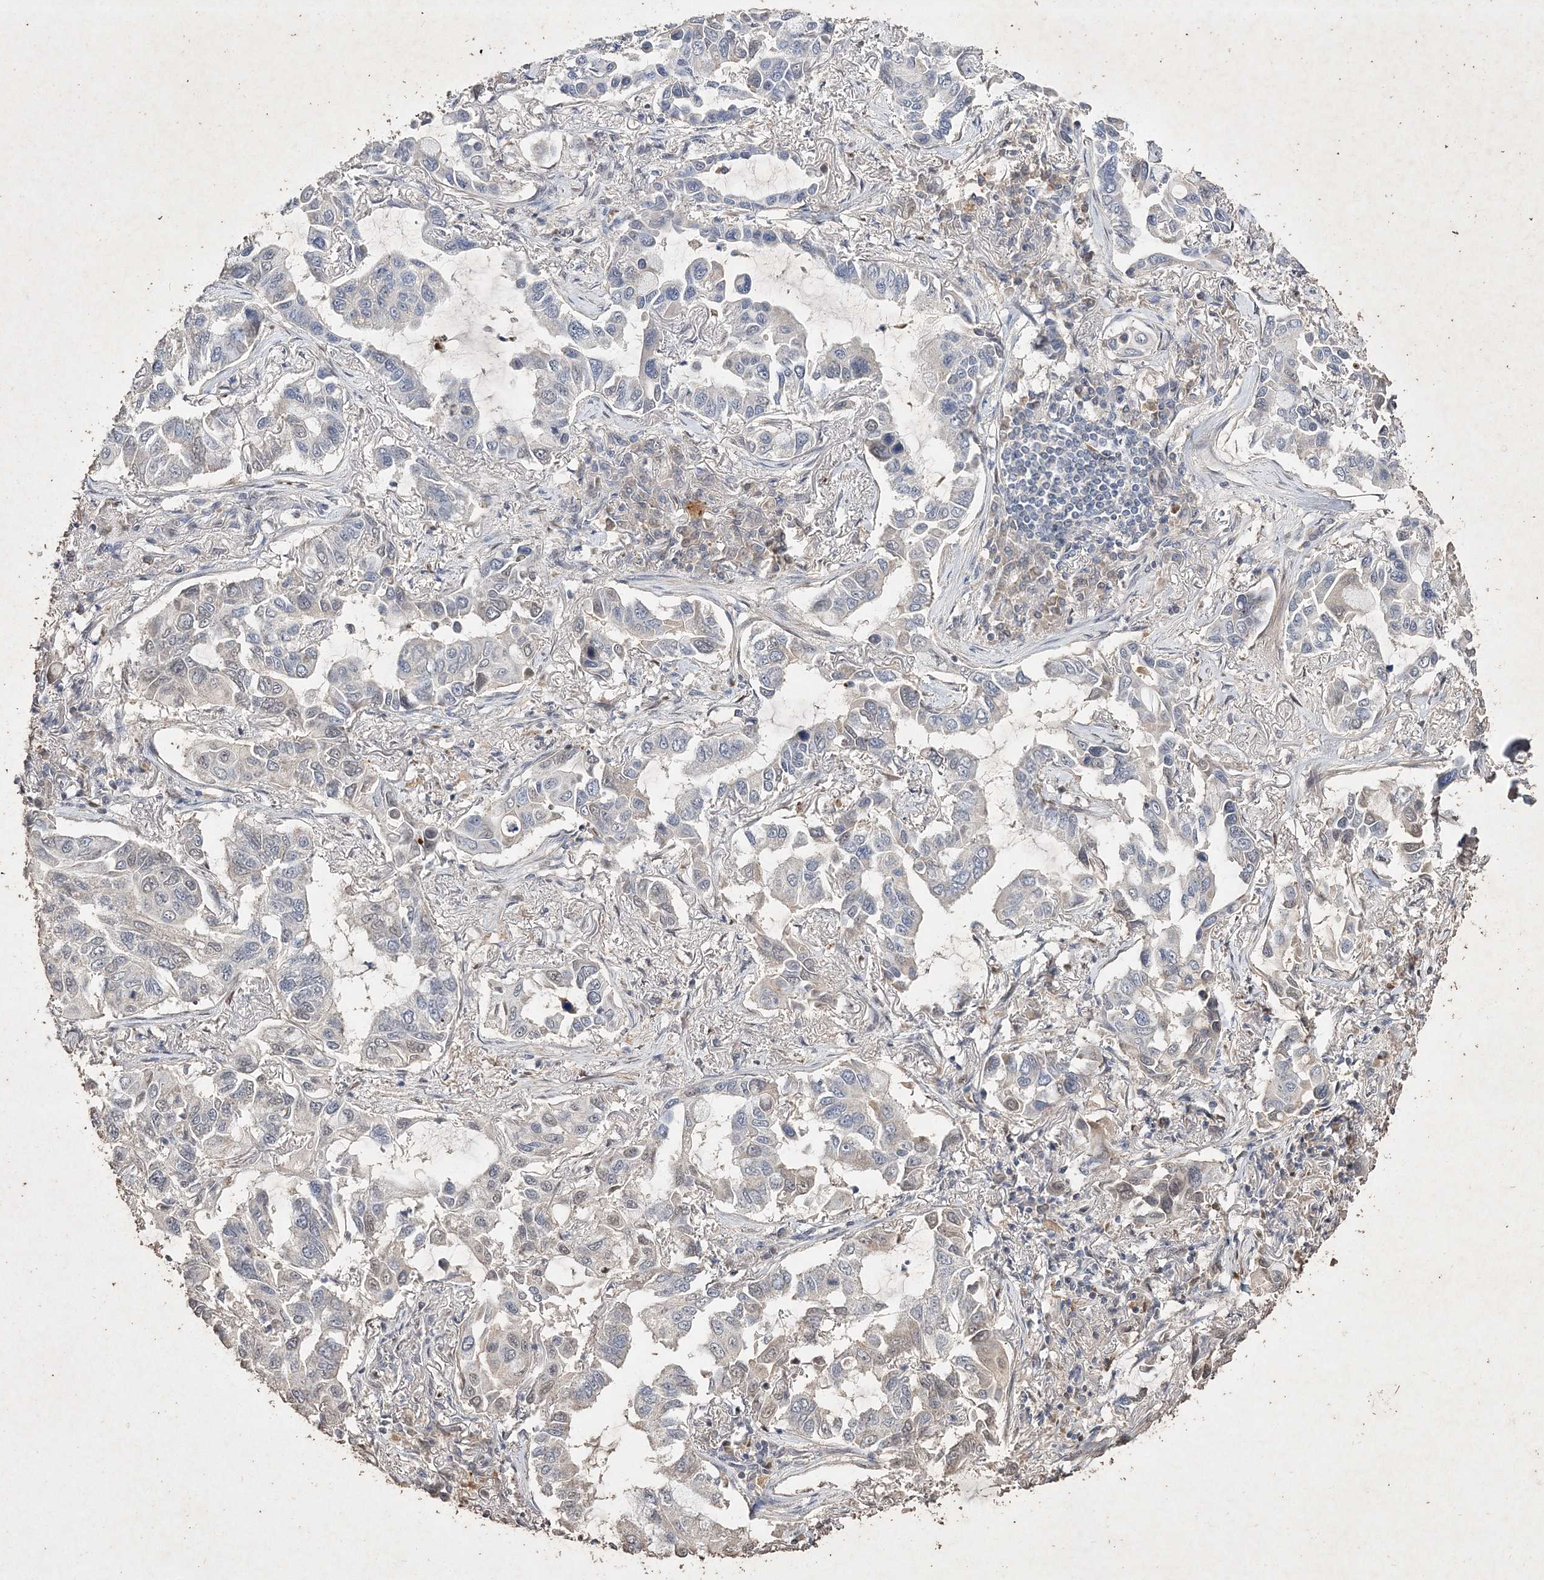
{"staining": {"intensity": "negative", "quantity": "none", "location": "none"}, "tissue": "lung cancer", "cell_type": "Tumor cells", "image_type": "cancer", "snomed": [{"axis": "morphology", "description": "Adenocarcinoma, NOS"}, {"axis": "topography", "description": "Lung"}], "caption": "Immunohistochemistry (IHC) photomicrograph of human adenocarcinoma (lung) stained for a protein (brown), which displays no staining in tumor cells. (DAB (3,3'-diaminobenzidine) immunohistochemistry (IHC) visualized using brightfield microscopy, high magnification).", "gene": "C3orf38", "patient": {"sex": "male", "age": 64}}